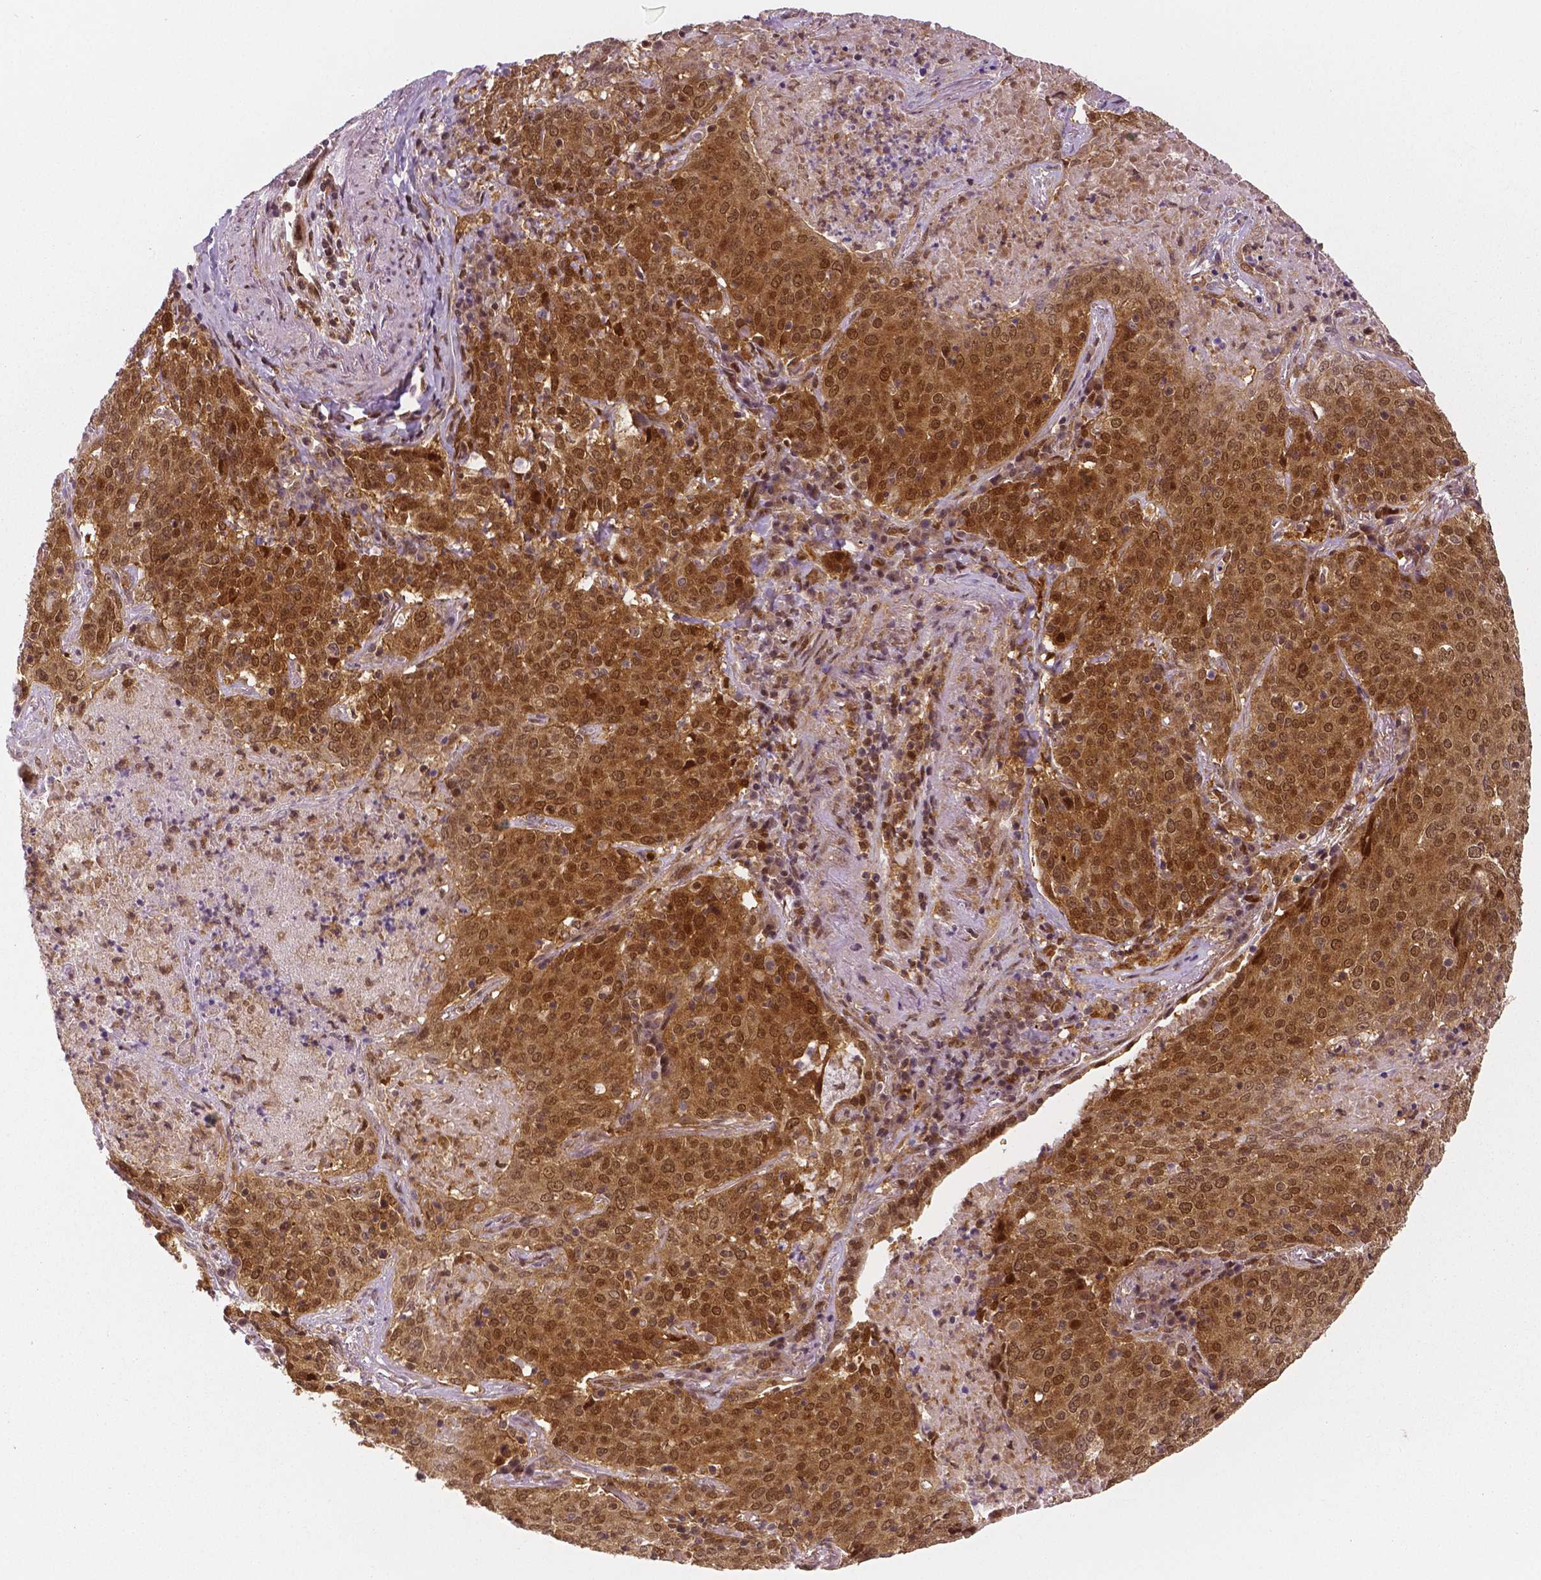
{"staining": {"intensity": "moderate", "quantity": ">75%", "location": "cytoplasmic/membranous,nuclear"}, "tissue": "lung cancer", "cell_type": "Tumor cells", "image_type": "cancer", "snomed": [{"axis": "morphology", "description": "Squamous cell carcinoma, NOS"}, {"axis": "topography", "description": "Lung"}], "caption": "Protein expression analysis of human lung squamous cell carcinoma reveals moderate cytoplasmic/membranous and nuclear staining in approximately >75% of tumor cells.", "gene": "STAT3", "patient": {"sex": "male", "age": 82}}